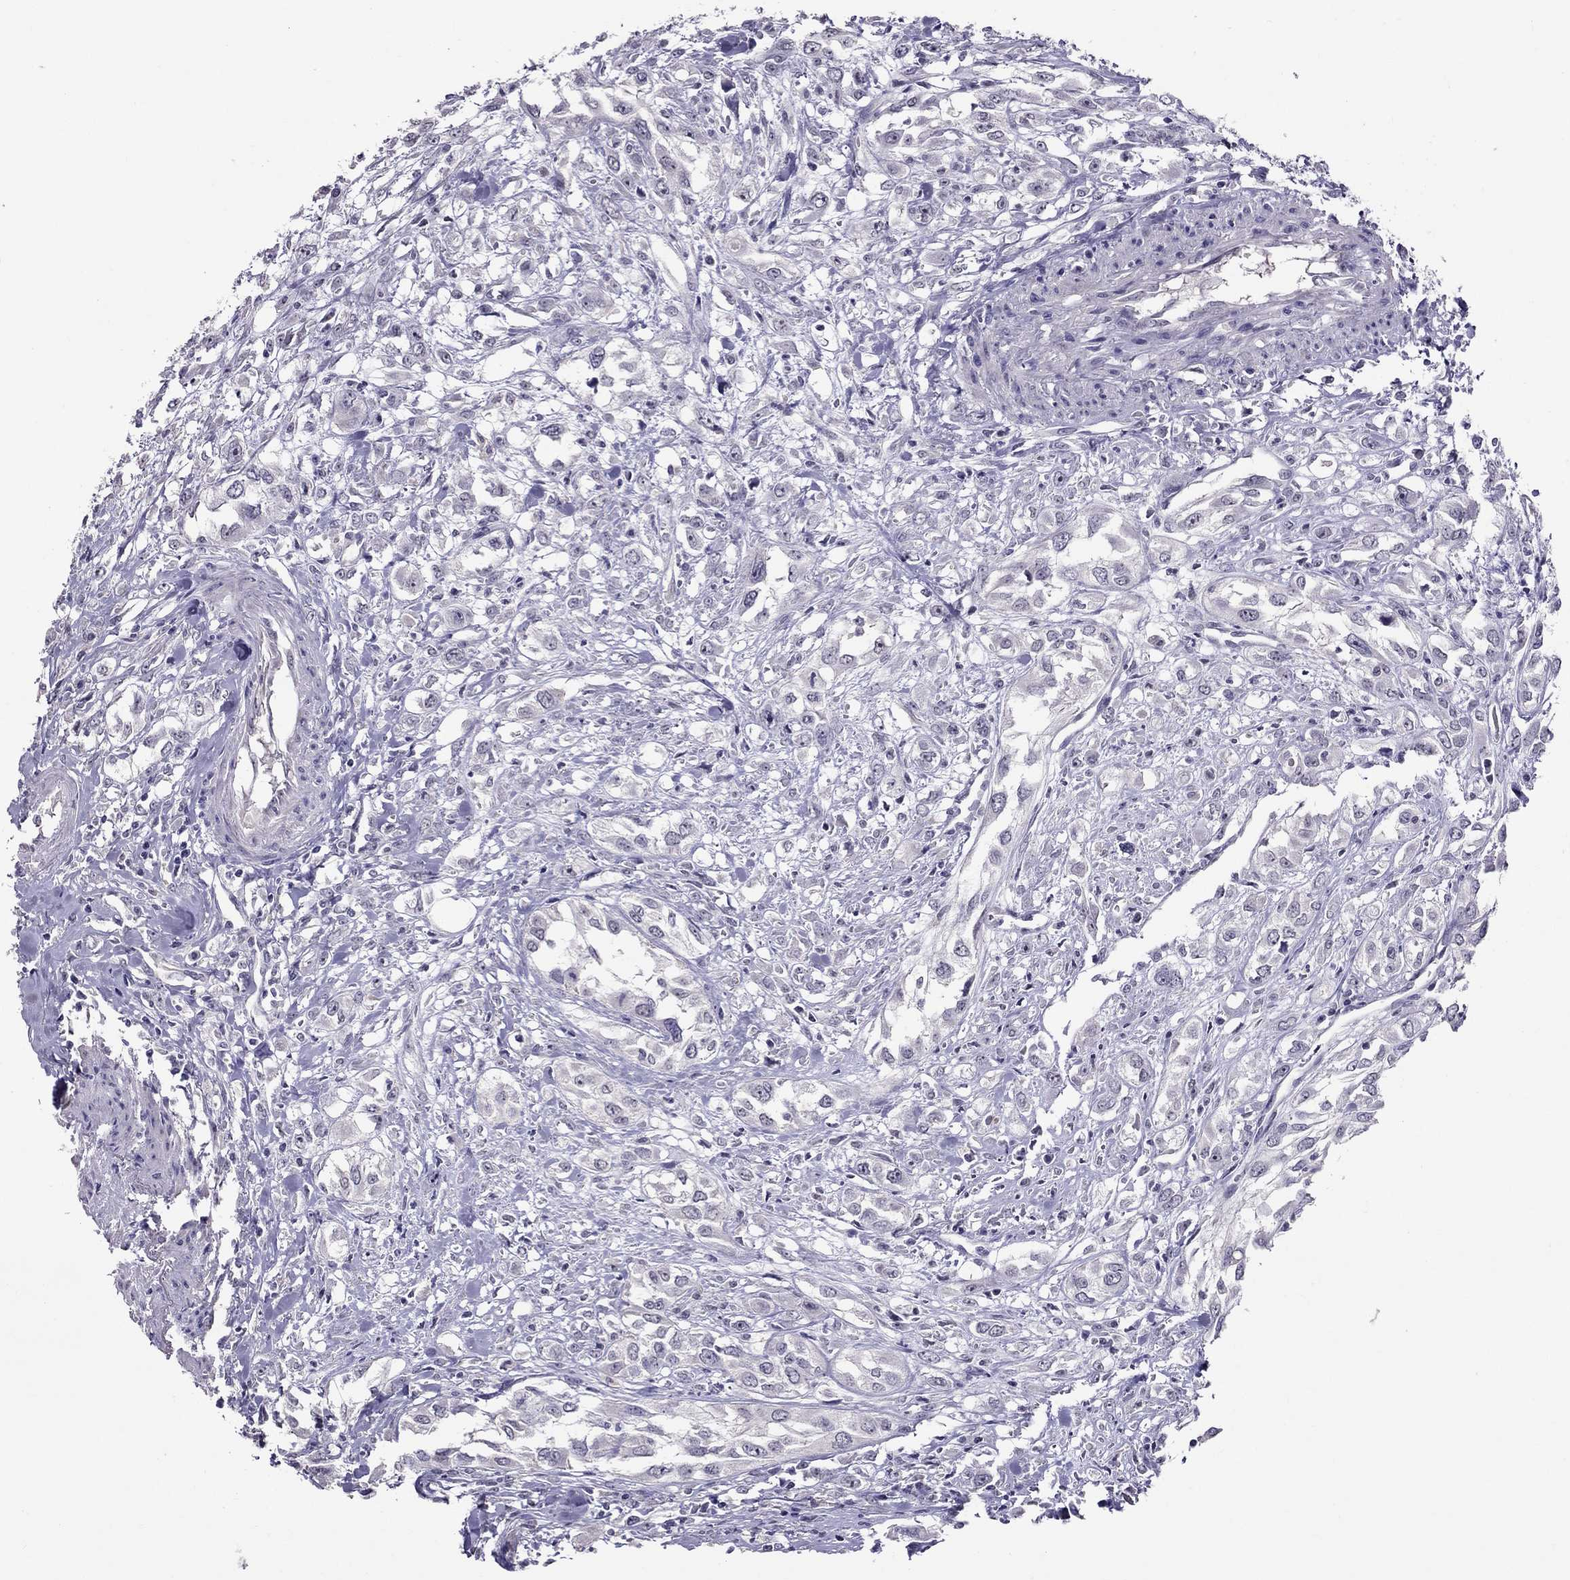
{"staining": {"intensity": "negative", "quantity": "none", "location": "none"}, "tissue": "urothelial cancer", "cell_type": "Tumor cells", "image_type": "cancer", "snomed": [{"axis": "morphology", "description": "Urothelial carcinoma, High grade"}, {"axis": "topography", "description": "Urinary bladder"}], "caption": "High-grade urothelial carcinoma was stained to show a protein in brown. There is no significant positivity in tumor cells. (DAB (3,3'-diaminobenzidine) immunohistochemistry (IHC) visualized using brightfield microscopy, high magnification).", "gene": "LRRC46", "patient": {"sex": "male", "age": 67}}